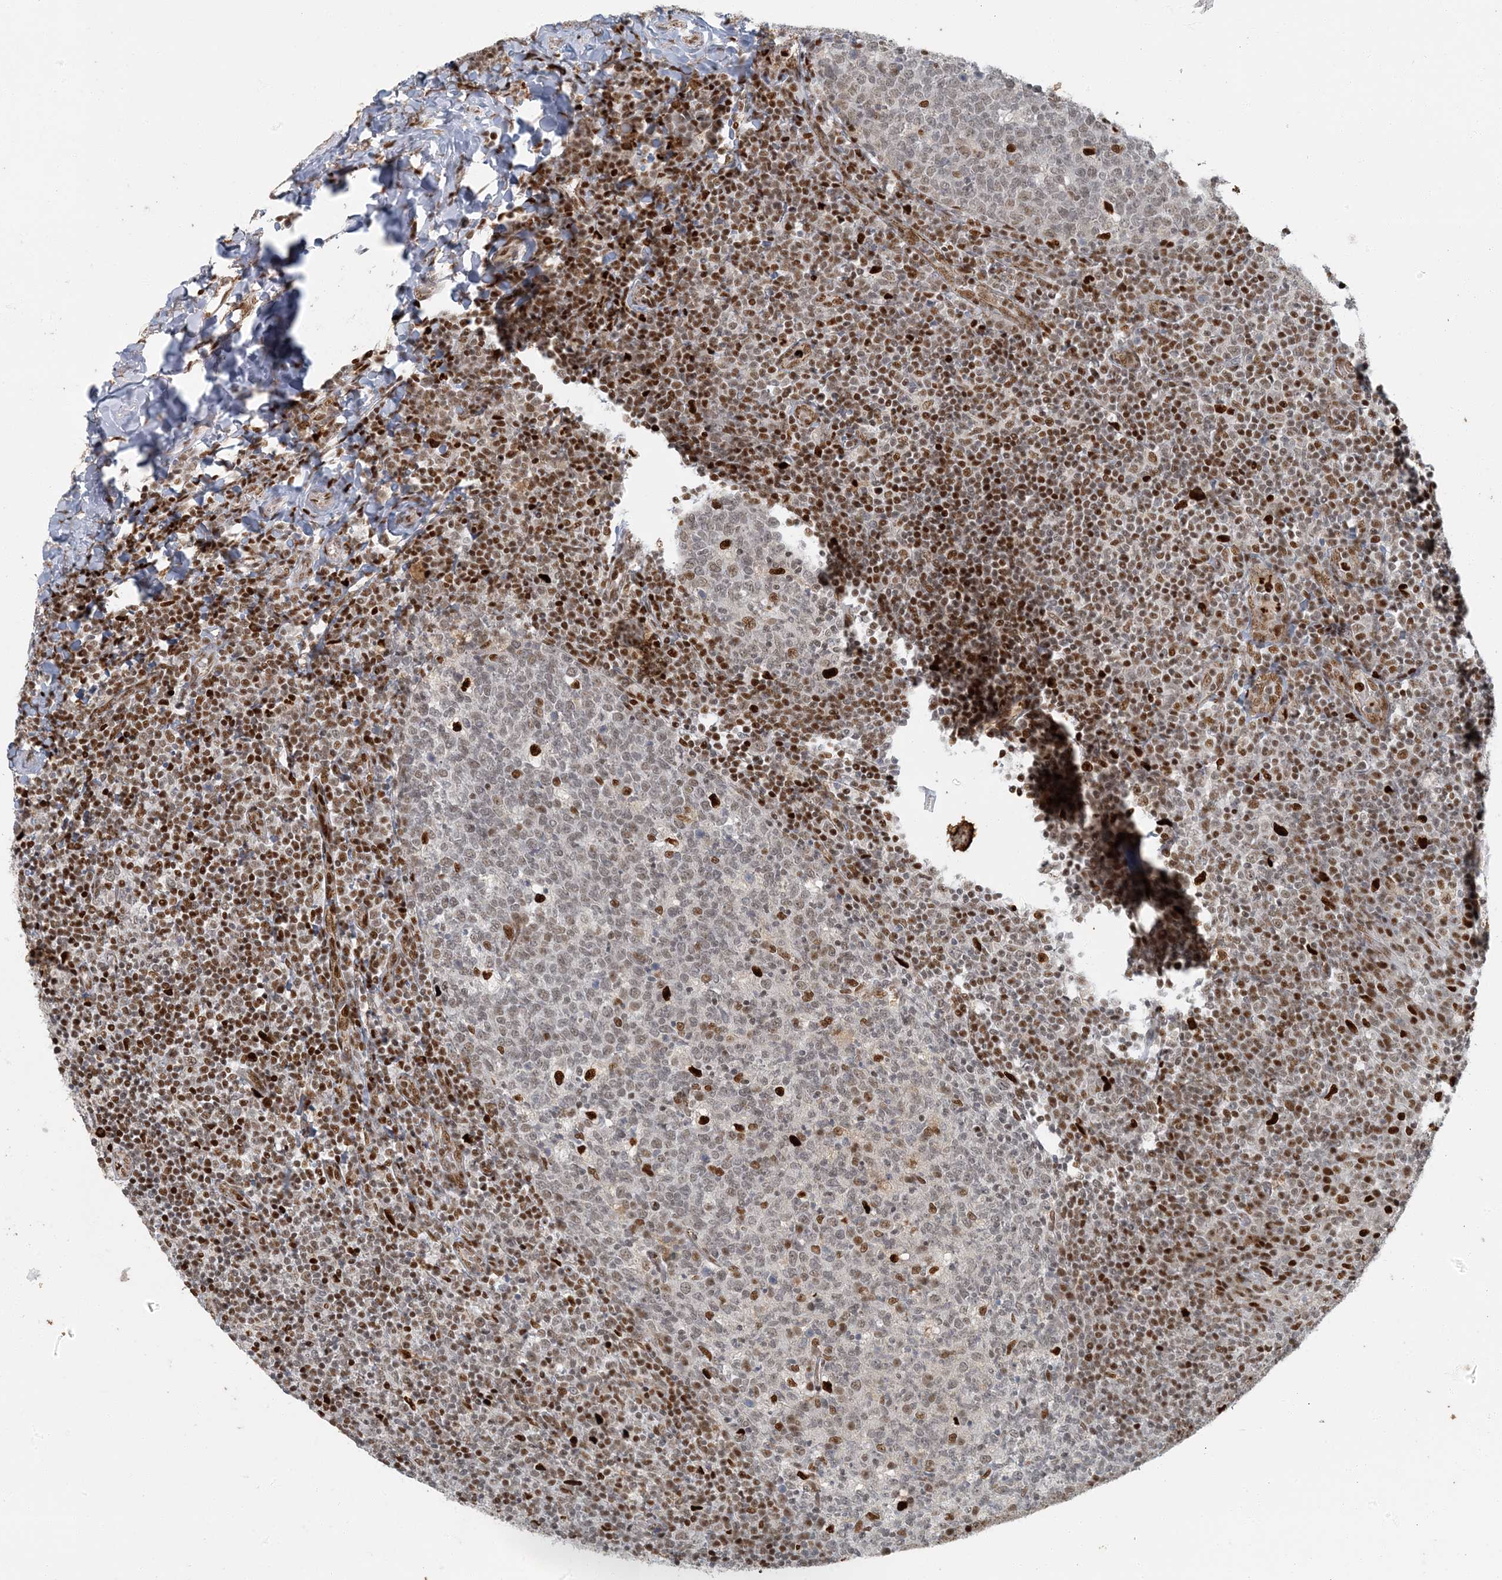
{"staining": {"intensity": "strong", "quantity": "<25%", "location": "nuclear"}, "tissue": "tonsil", "cell_type": "Germinal center cells", "image_type": "normal", "snomed": [{"axis": "morphology", "description": "Normal tissue, NOS"}, {"axis": "topography", "description": "Tonsil"}], "caption": "An immunohistochemistry (IHC) photomicrograph of normal tissue is shown. Protein staining in brown shows strong nuclear positivity in tonsil within germinal center cells.", "gene": "AK9", "patient": {"sex": "female", "age": 19}}